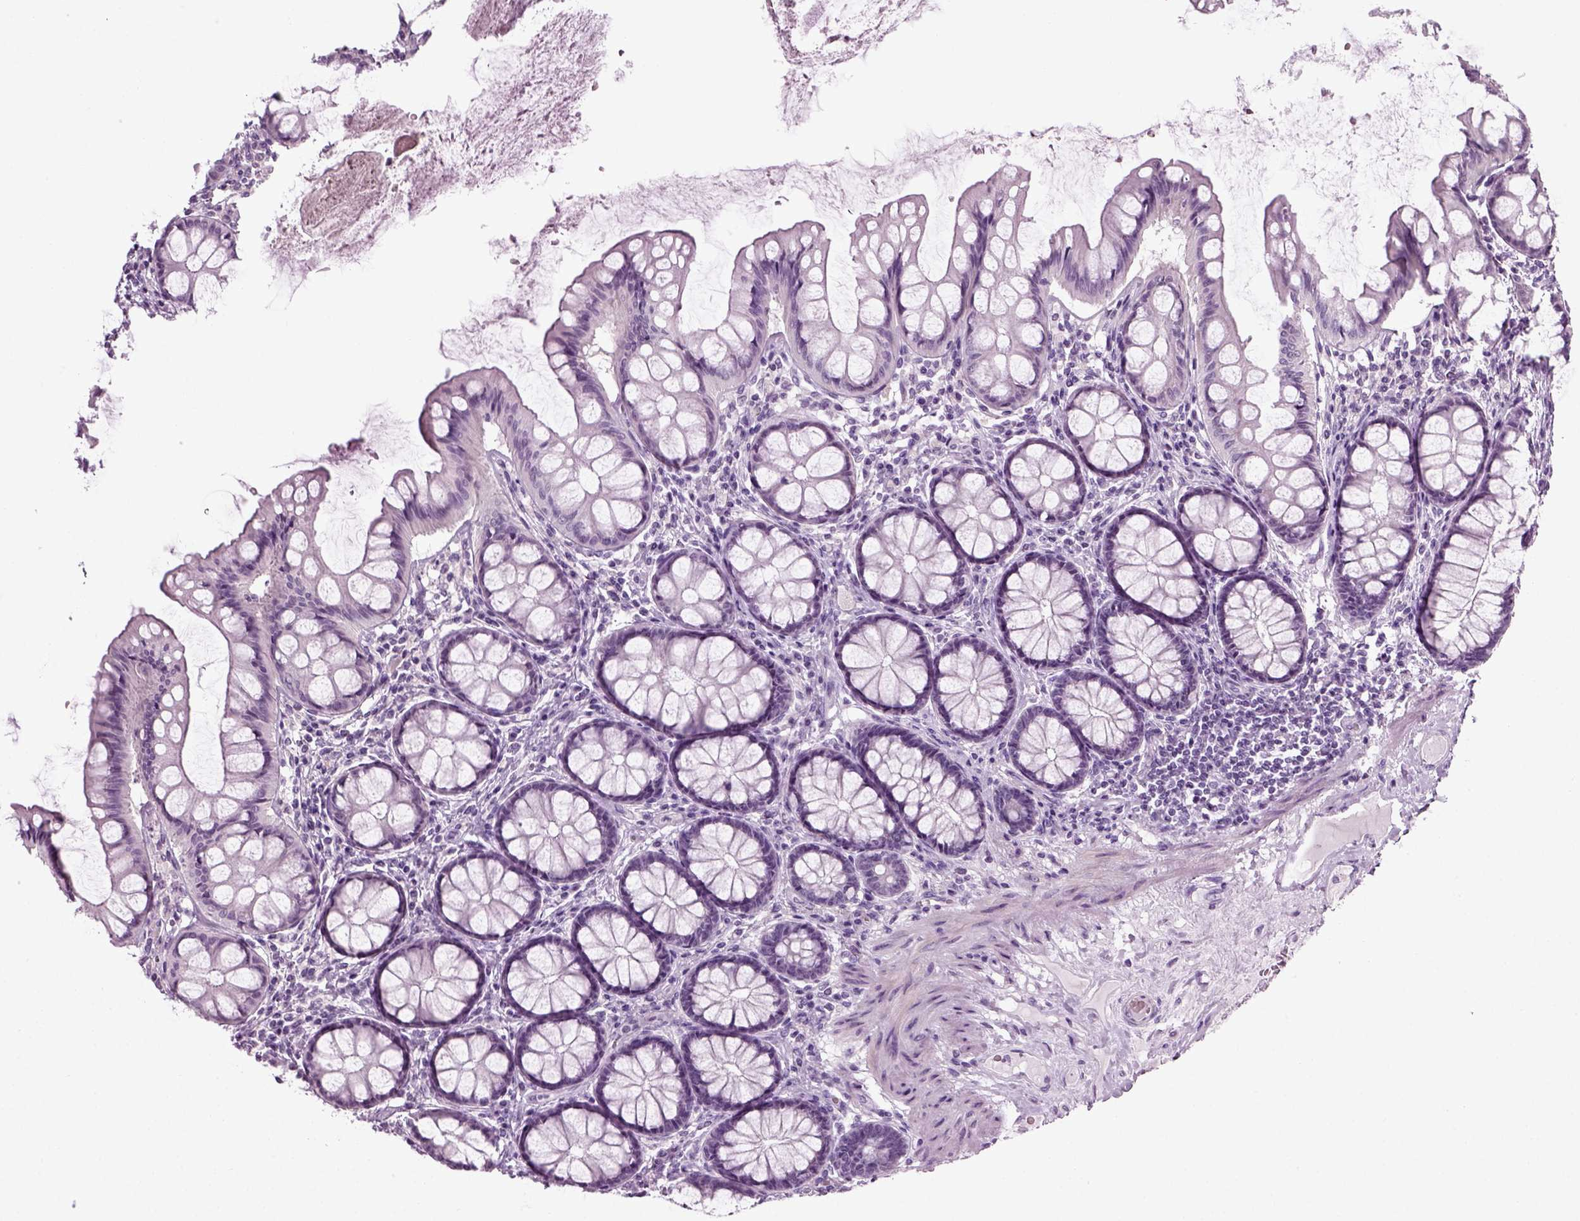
{"staining": {"intensity": "negative", "quantity": "none", "location": "none"}, "tissue": "colon", "cell_type": "Endothelial cells", "image_type": "normal", "snomed": [{"axis": "morphology", "description": "Normal tissue, NOS"}, {"axis": "topography", "description": "Colon"}], "caption": "This is an IHC photomicrograph of benign human colon. There is no staining in endothelial cells.", "gene": "ZC2HC1C", "patient": {"sex": "female", "age": 65}}